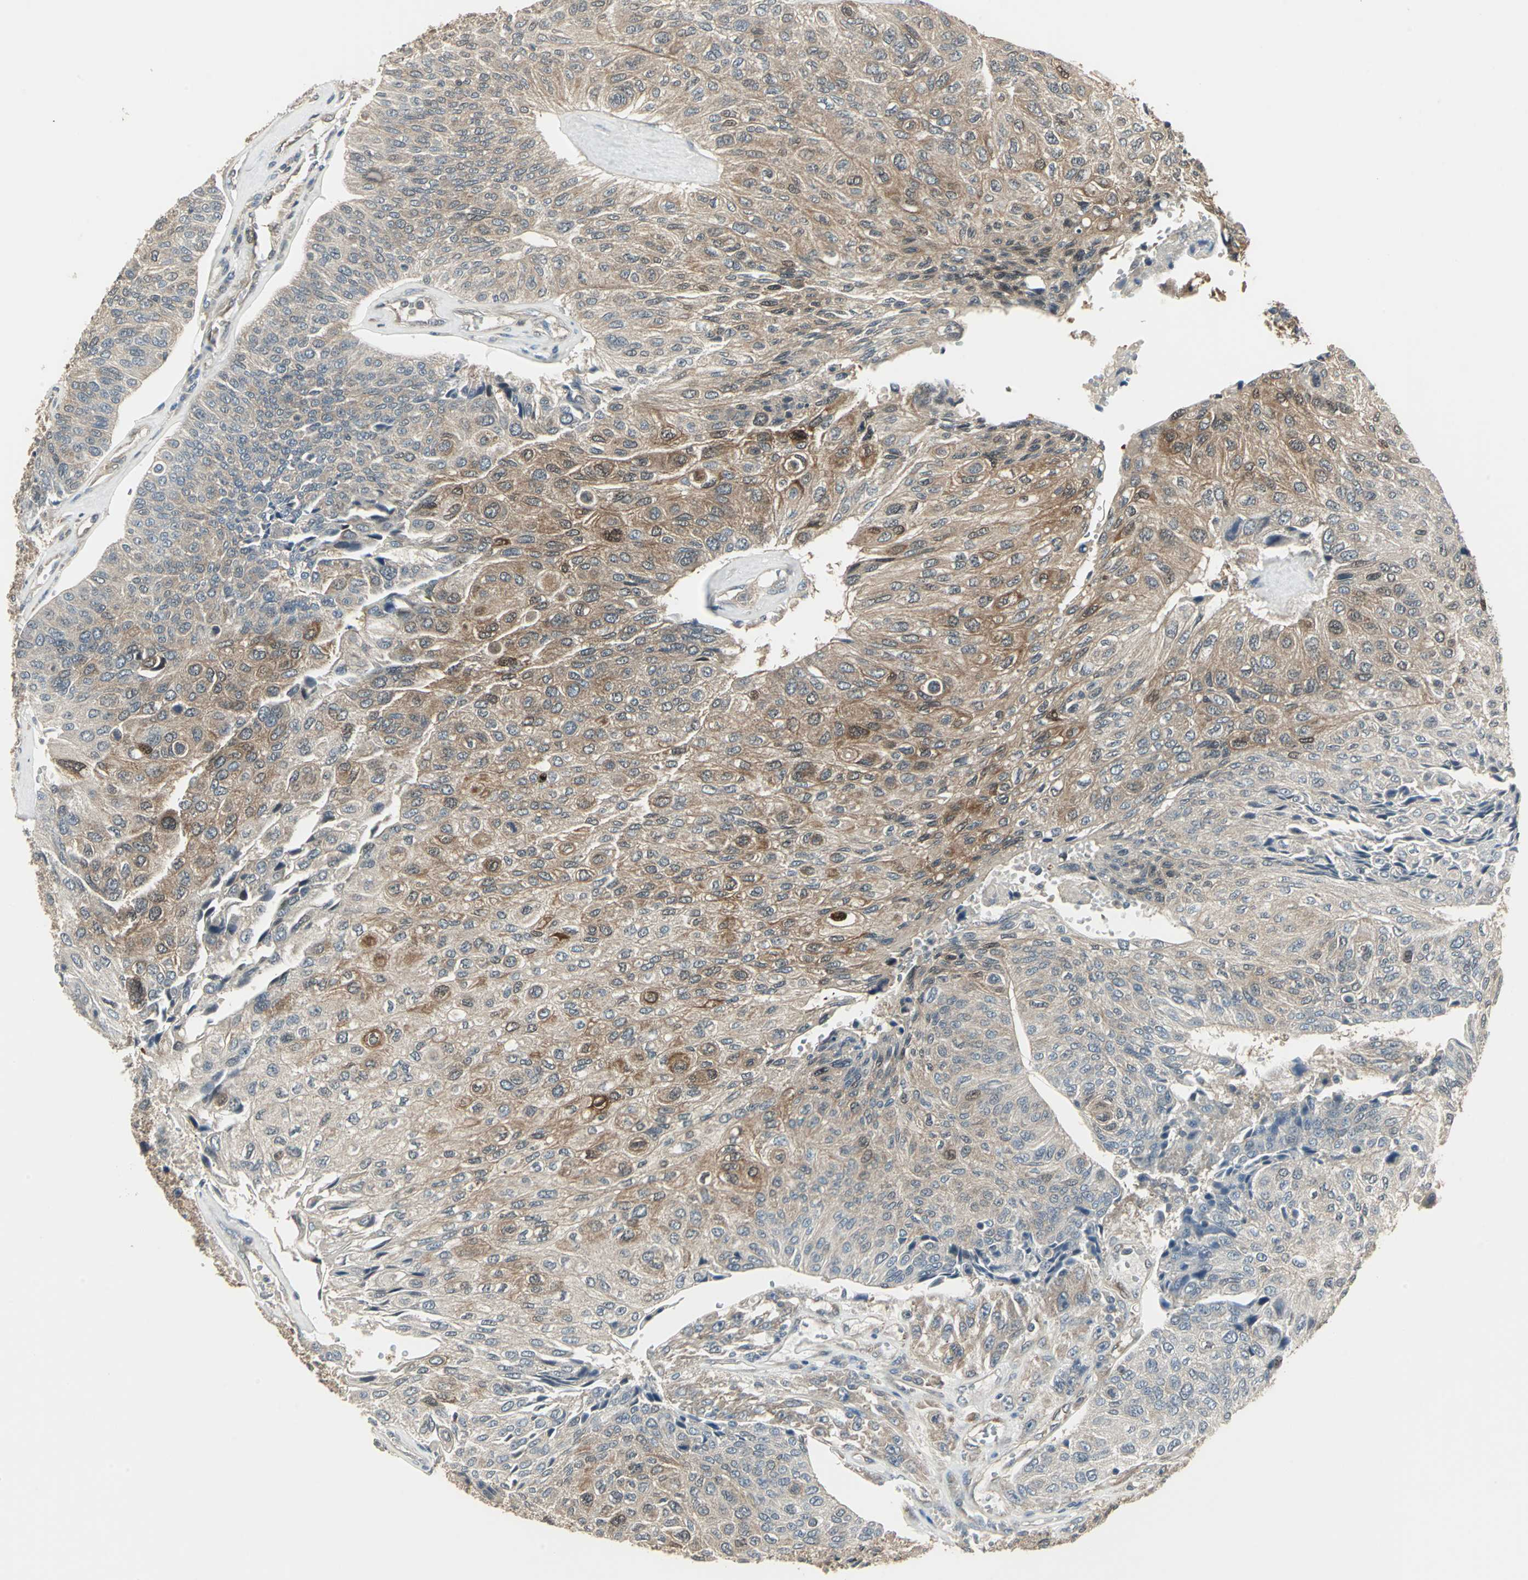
{"staining": {"intensity": "moderate", "quantity": ">75%", "location": "cytoplasmic/membranous,nuclear"}, "tissue": "urothelial cancer", "cell_type": "Tumor cells", "image_type": "cancer", "snomed": [{"axis": "morphology", "description": "Urothelial carcinoma, High grade"}, {"axis": "topography", "description": "Urinary bladder"}], "caption": "This histopathology image displays IHC staining of human urothelial cancer, with medium moderate cytoplasmic/membranous and nuclear expression in approximately >75% of tumor cells.", "gene": "PFDN1", "patient": {"sex": "male", "age": 66}}